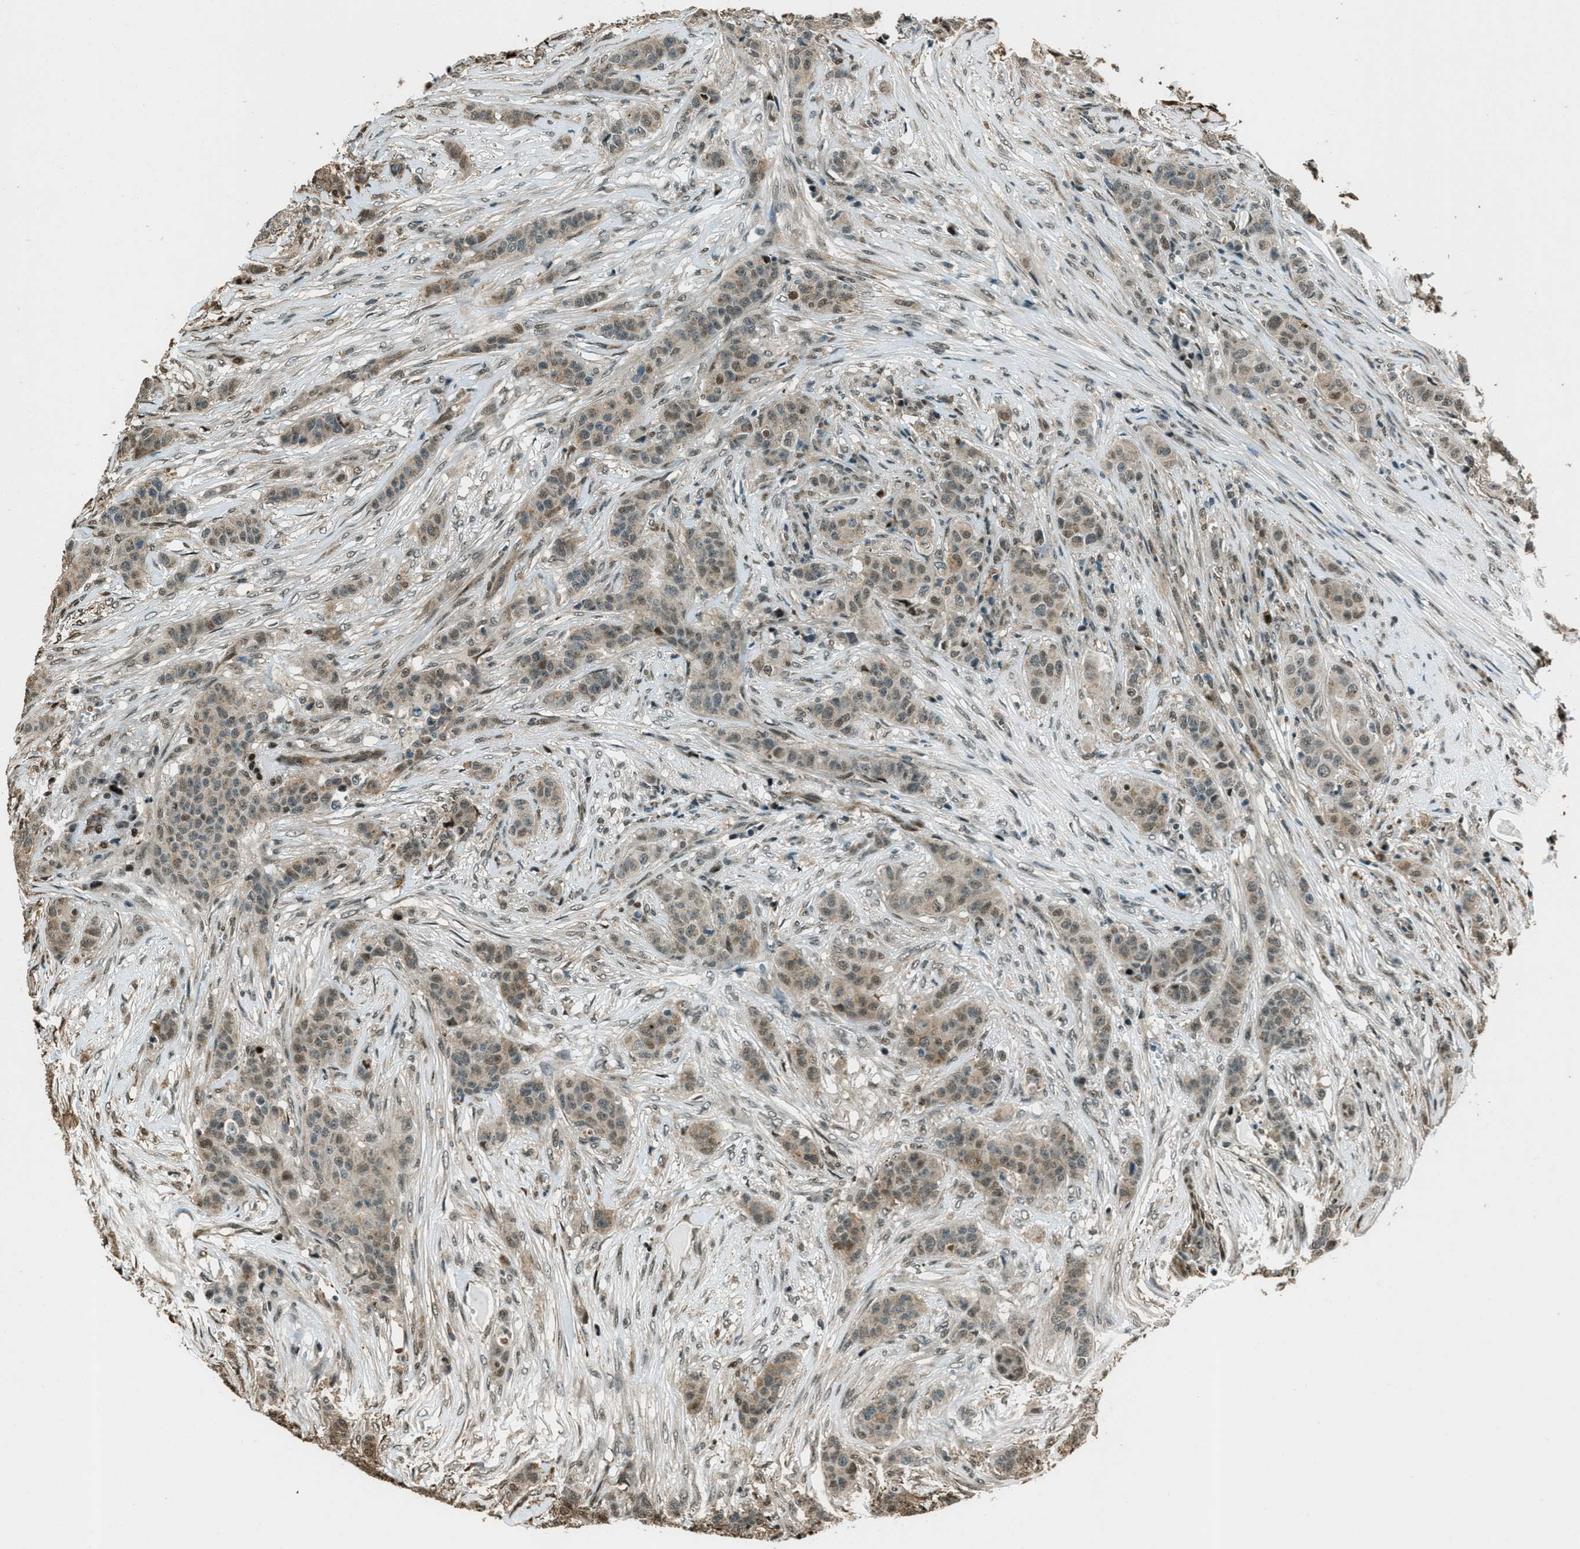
{"staining": {"intensity": "weak", "quantity": ">75%", "location": "cytoplasmic/membranous,nuclear"}, "tissue": "breast cancer", "cell_type": "Tumor cells", "image_type": "cancer", "snomed": [{"axis": "morphology", "description": "Normal tissue, NOS"}, {"axis": "morphology", "description": "Duct carcinoma"}, {"axis": "topography", "description": "Breast"}], "caption": "IHC staining of breast cancer, which displays low levels of weak cytoplasmic/membranous and nuclear expression in about >75% of tumor cells indicating weak cytoplasmic/membranous and nuclear protein positivity. The staining was performed using DAB (brown) for protein detection and nuclei were counterstained in hematoxylin (blue).", "gene": "TARDBP", "patient": {"sex": "female", "age": 40}}